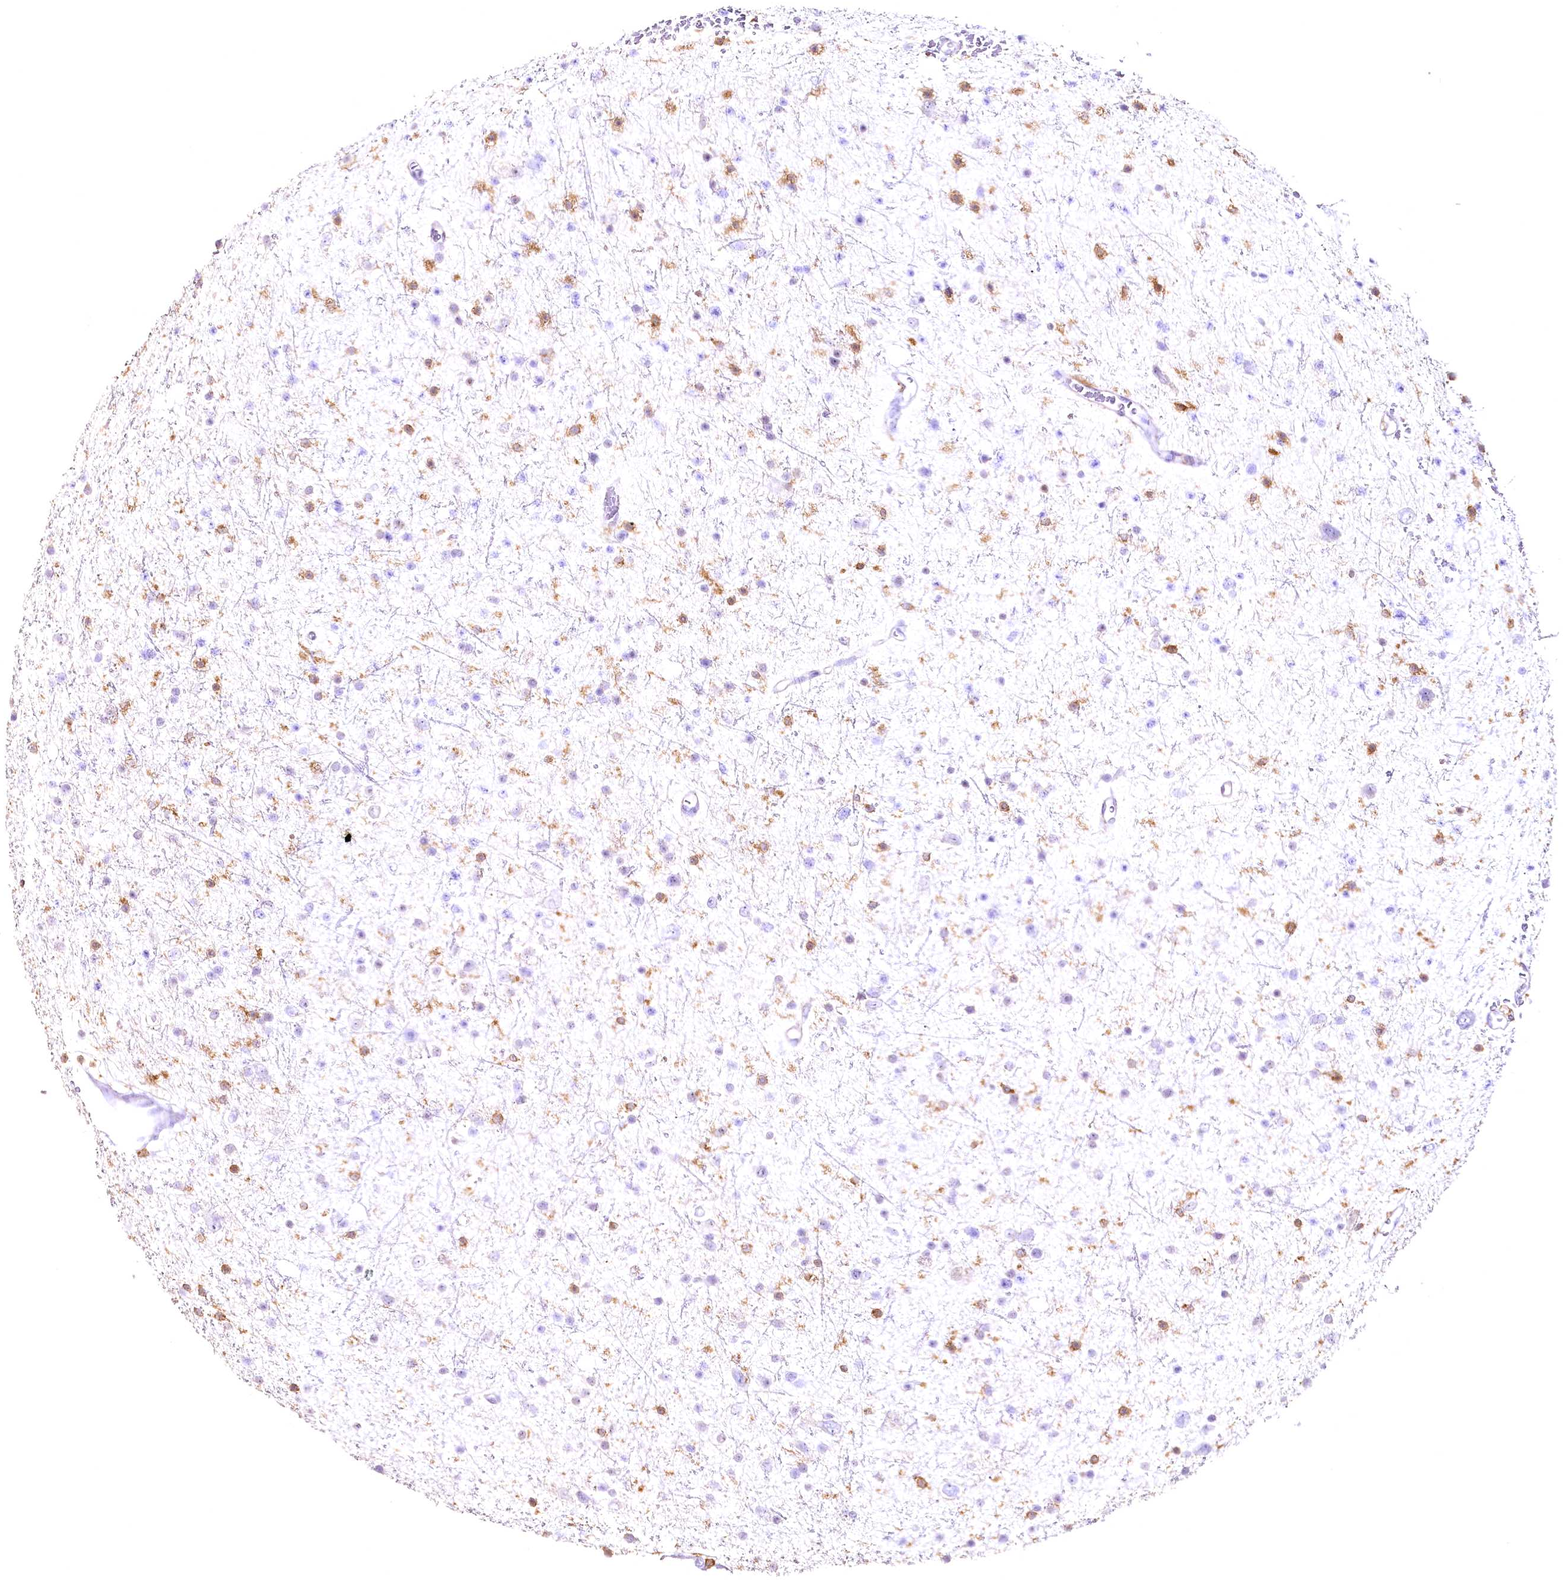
{"staining": {"intensity": "moderate", "quantity": "<25%", "location": "cytoplasmic/membranous"}, "tissue": "glioma", "cell_type": "Tumor cells", "image_type": "cancer", "snomed": [{"axis": "morphology", "description": "Glioma, malignant, Low grade"}, {"axis": "topography", "description": "Brain"}], "caption": "Immunohistochemistry (IHC) of glioma shows low levels of moderate cytoplasmic/membranous expression in approximately <25% of tumor cells.", "gene": "DOCK2", "patient": {"sex": "female", "age": 37}}